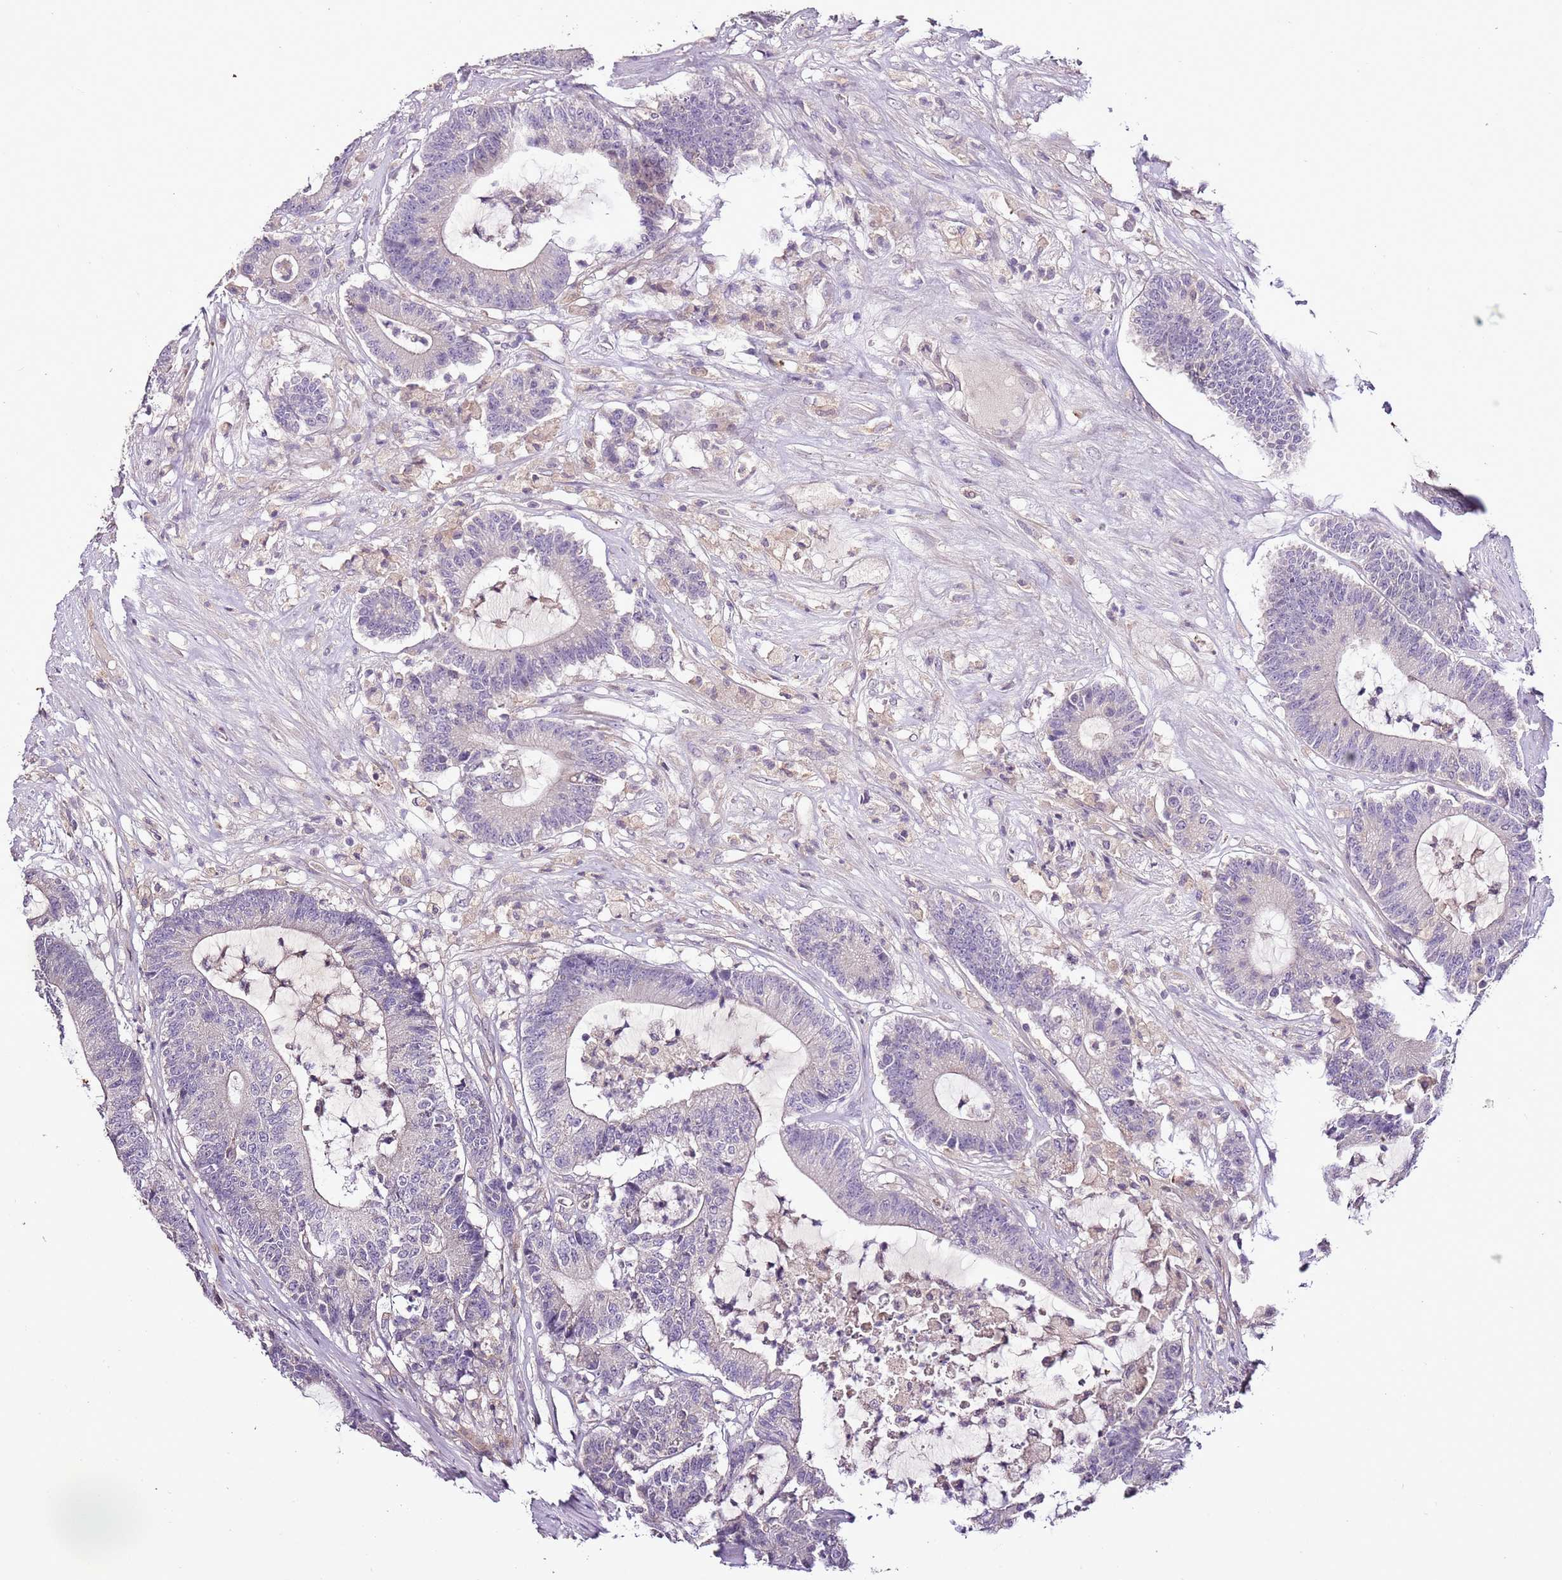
{"staining": {"intensity": "negative", "quantity": "none", "location": "none"}, "tissue": "colorectal cancer", "cell_type": "Tumor cells", "image_type": "cancer", "snomed": [{"axis": "morphology", "description": "Adenocarcinoma, NOS"}, {"axis": "topography", "description": "Colon"}], "caption": "An immunohistochemistry micrograph of adenocarcinoma (colorectal) is shown. There is no staining in tumor cells of adenocarcinoma (colorectal).", "gene": "CMKLR1", "patient": {"sex": "female", "age": 84}}